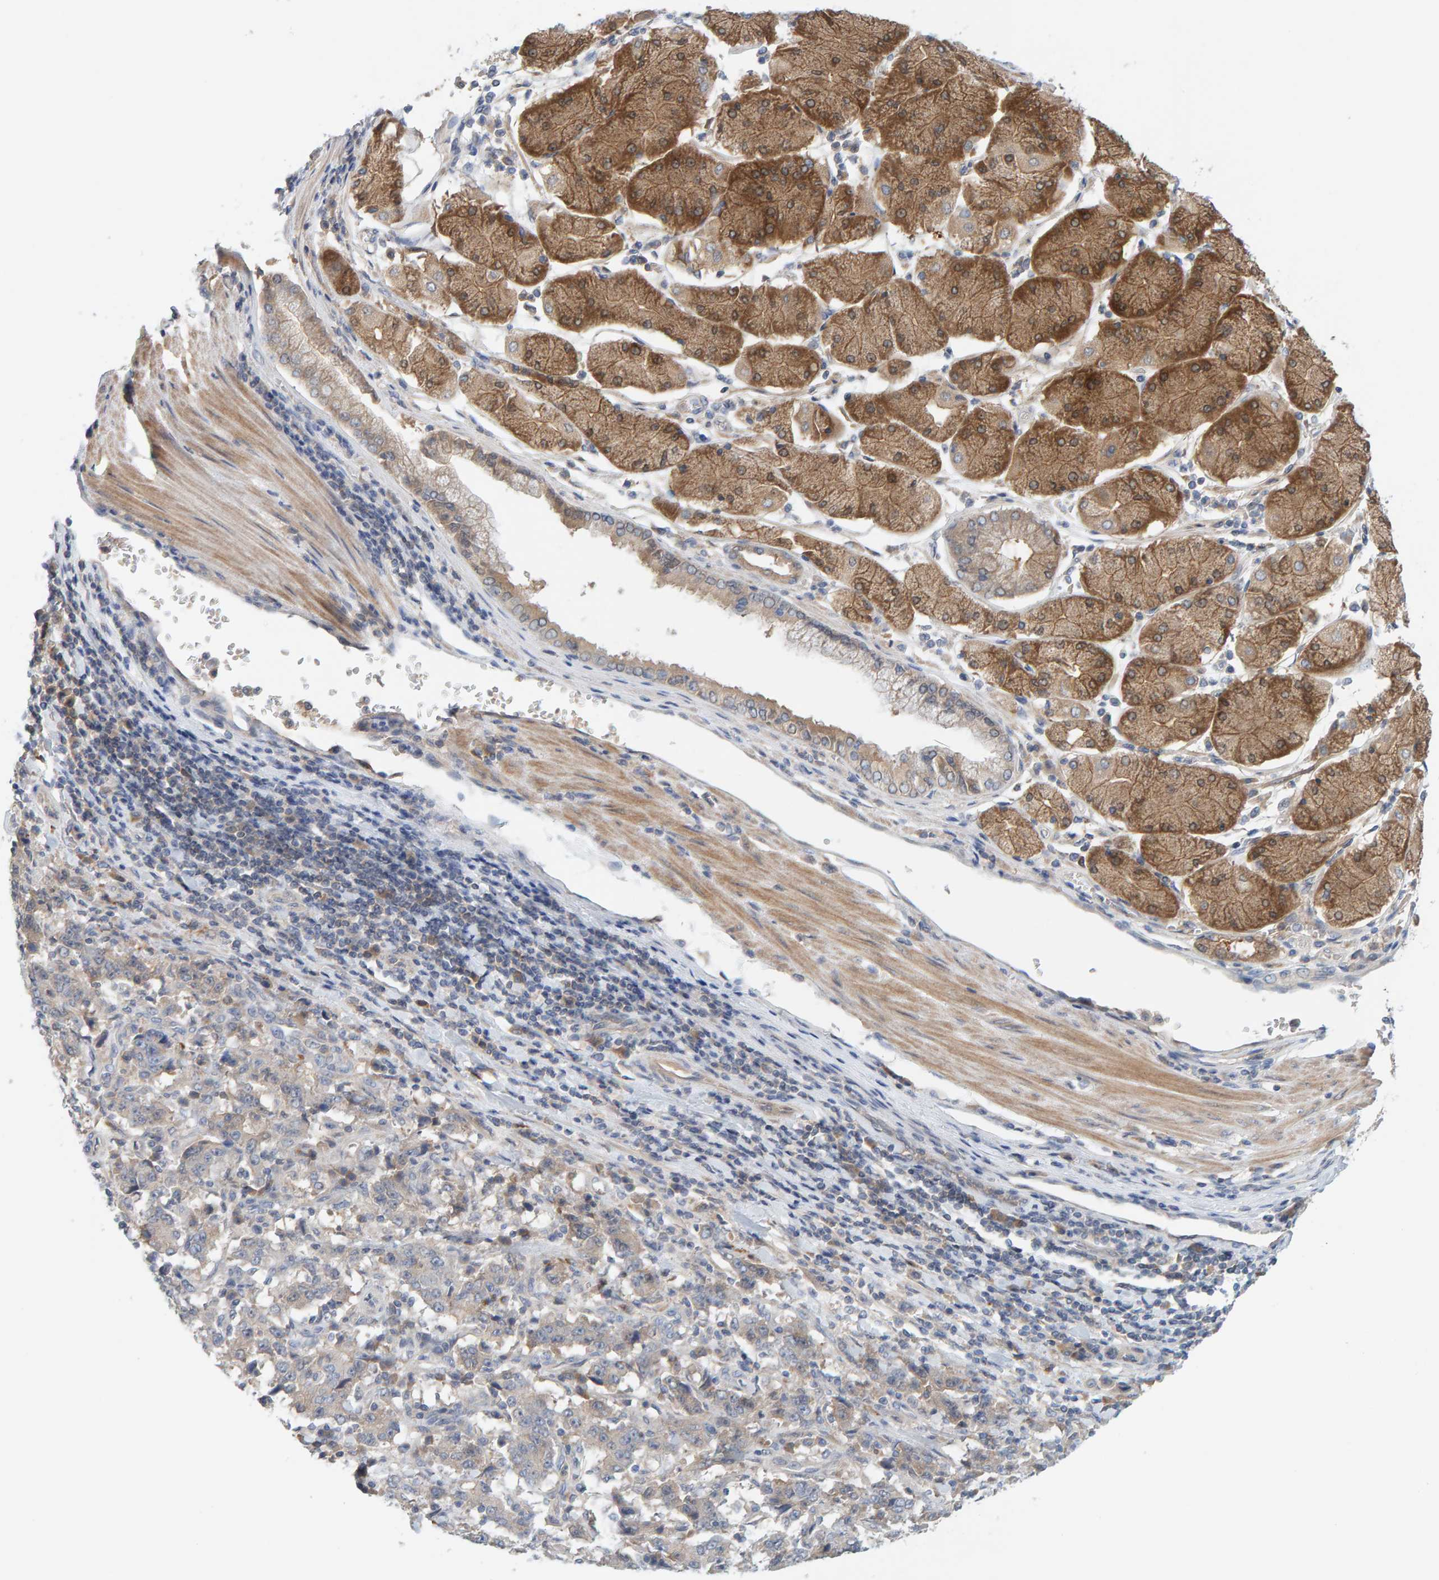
{"staining": {"intensity": "weak", "quantity": "25%-75%", "location": "cytoplasmic/membranous"}, "tissue": "stomach cancer", "cell_type": "Tumor cells", "image_type": "cancer", "snomed": [{"axis": "morphology", "description": "Normal tissue, NOS"}, {"axis": "morphology", "description": "Adenocarcinoma, NOS"}, {"axis": "topography", "description": "Stomach, upper"}, {"axis": "topography", "description": "Stomach"}], "caption": "Adenocarcinoma (stomach) stained with immunohistochemistry reveals weak cytoplasmic/membranous expression in about 25%-75% of tumor cells. (Stains: DAB (3,3'-diaminobenzidine) in brown, nuclei in blue, Microscopy: brightfield microscopy at high magnification).", "gene": "TATDN1", "patient": {"sex": "male", "age": 59}}